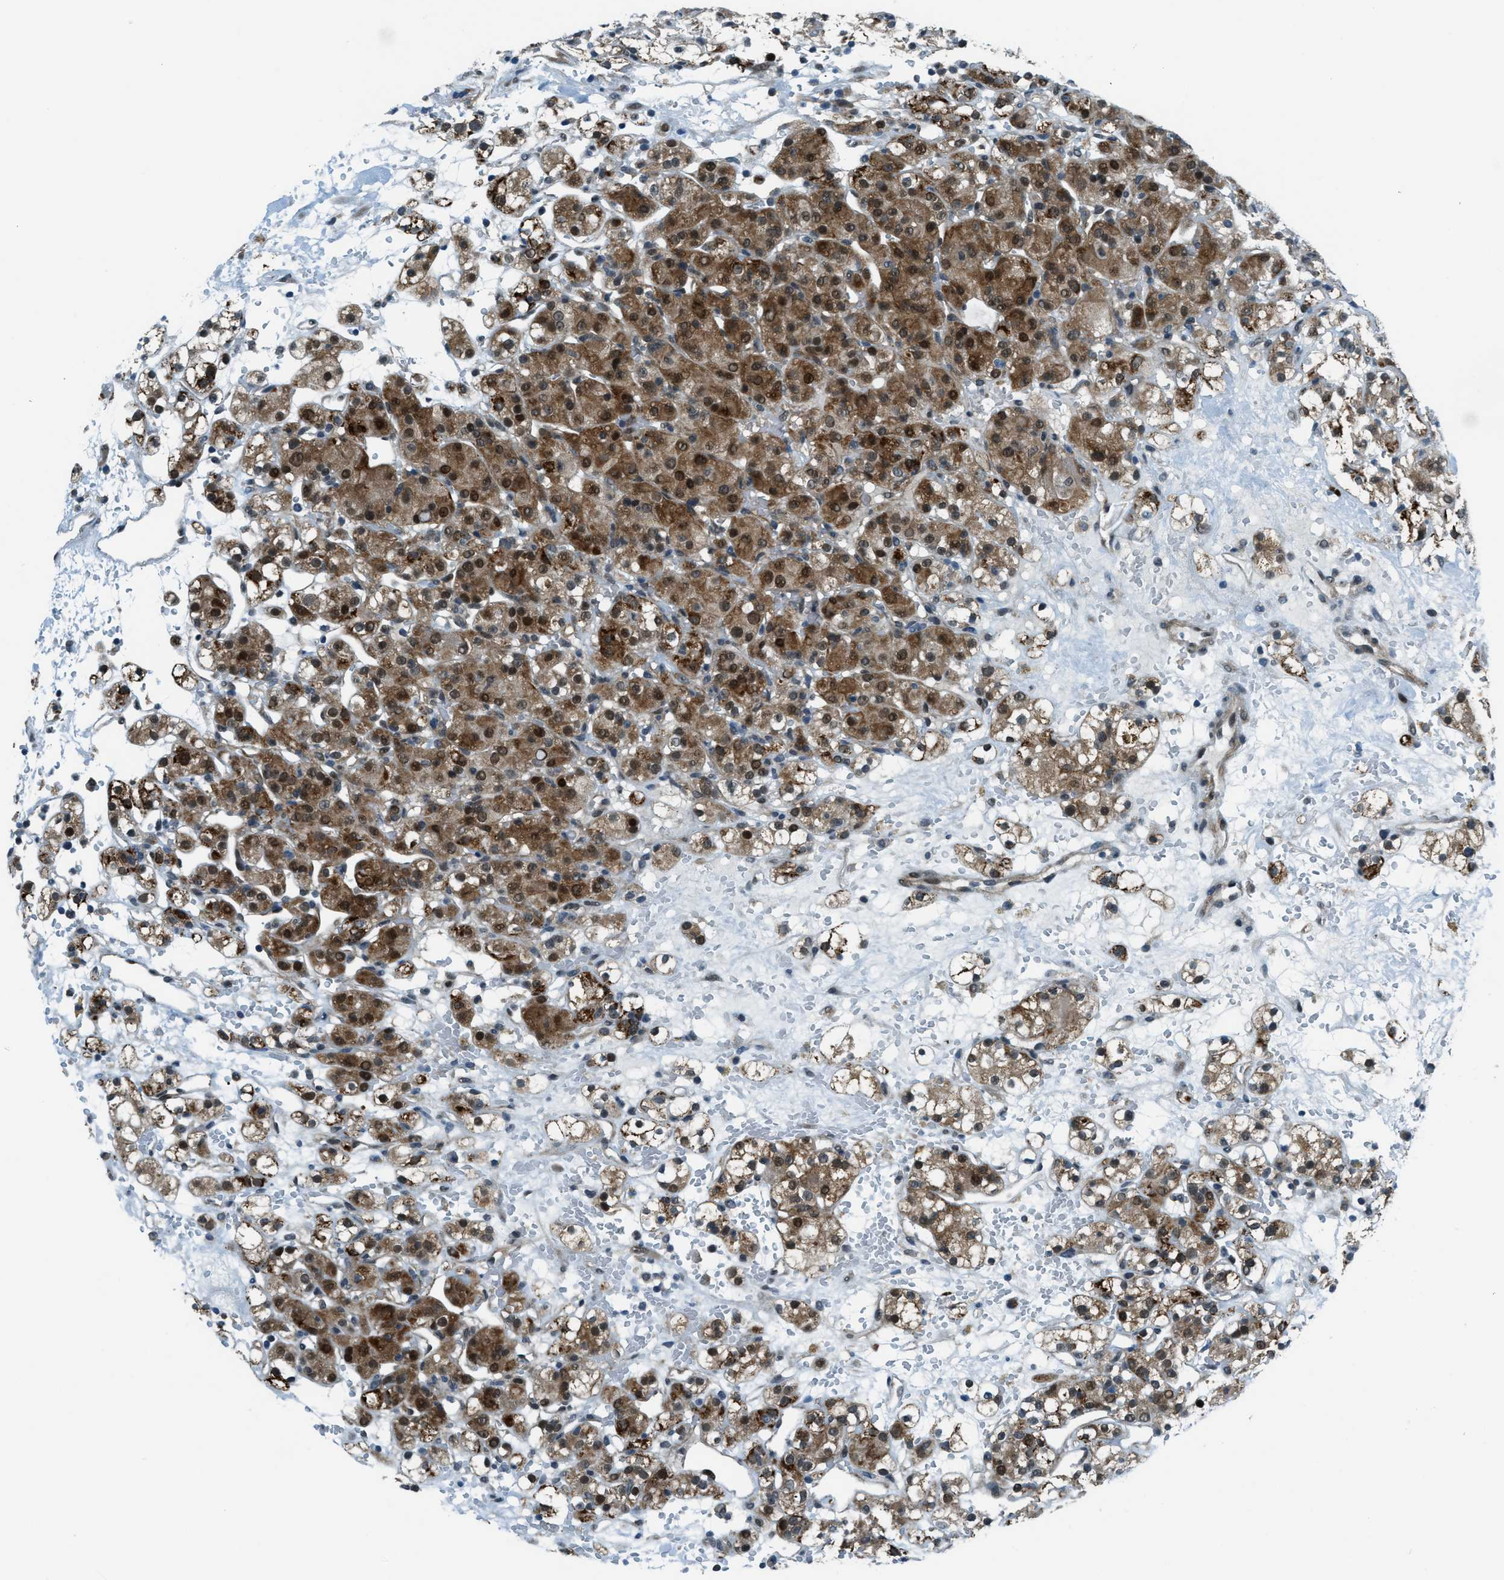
{"staining": {"intensity": "moderate", "quantity": "25%-75%", "location": "cytoplasmic/membranous,nuclear"}, "tissue": "renal cancer", "cell_type": "Tumor cells", "image_type": "cancer", "snomed": [{"axis": "morphology", "description": "Adenocarcinoma, NOS"}, {"axis": "topography", "description": "Kidney"}], "caption": "Renal cancer (adenocarcinoma) stained with a protein marker shows moderate staining in tumor cells.", "gene": "NPEPL1", "patient": {"sex": "male", "age": 61}}